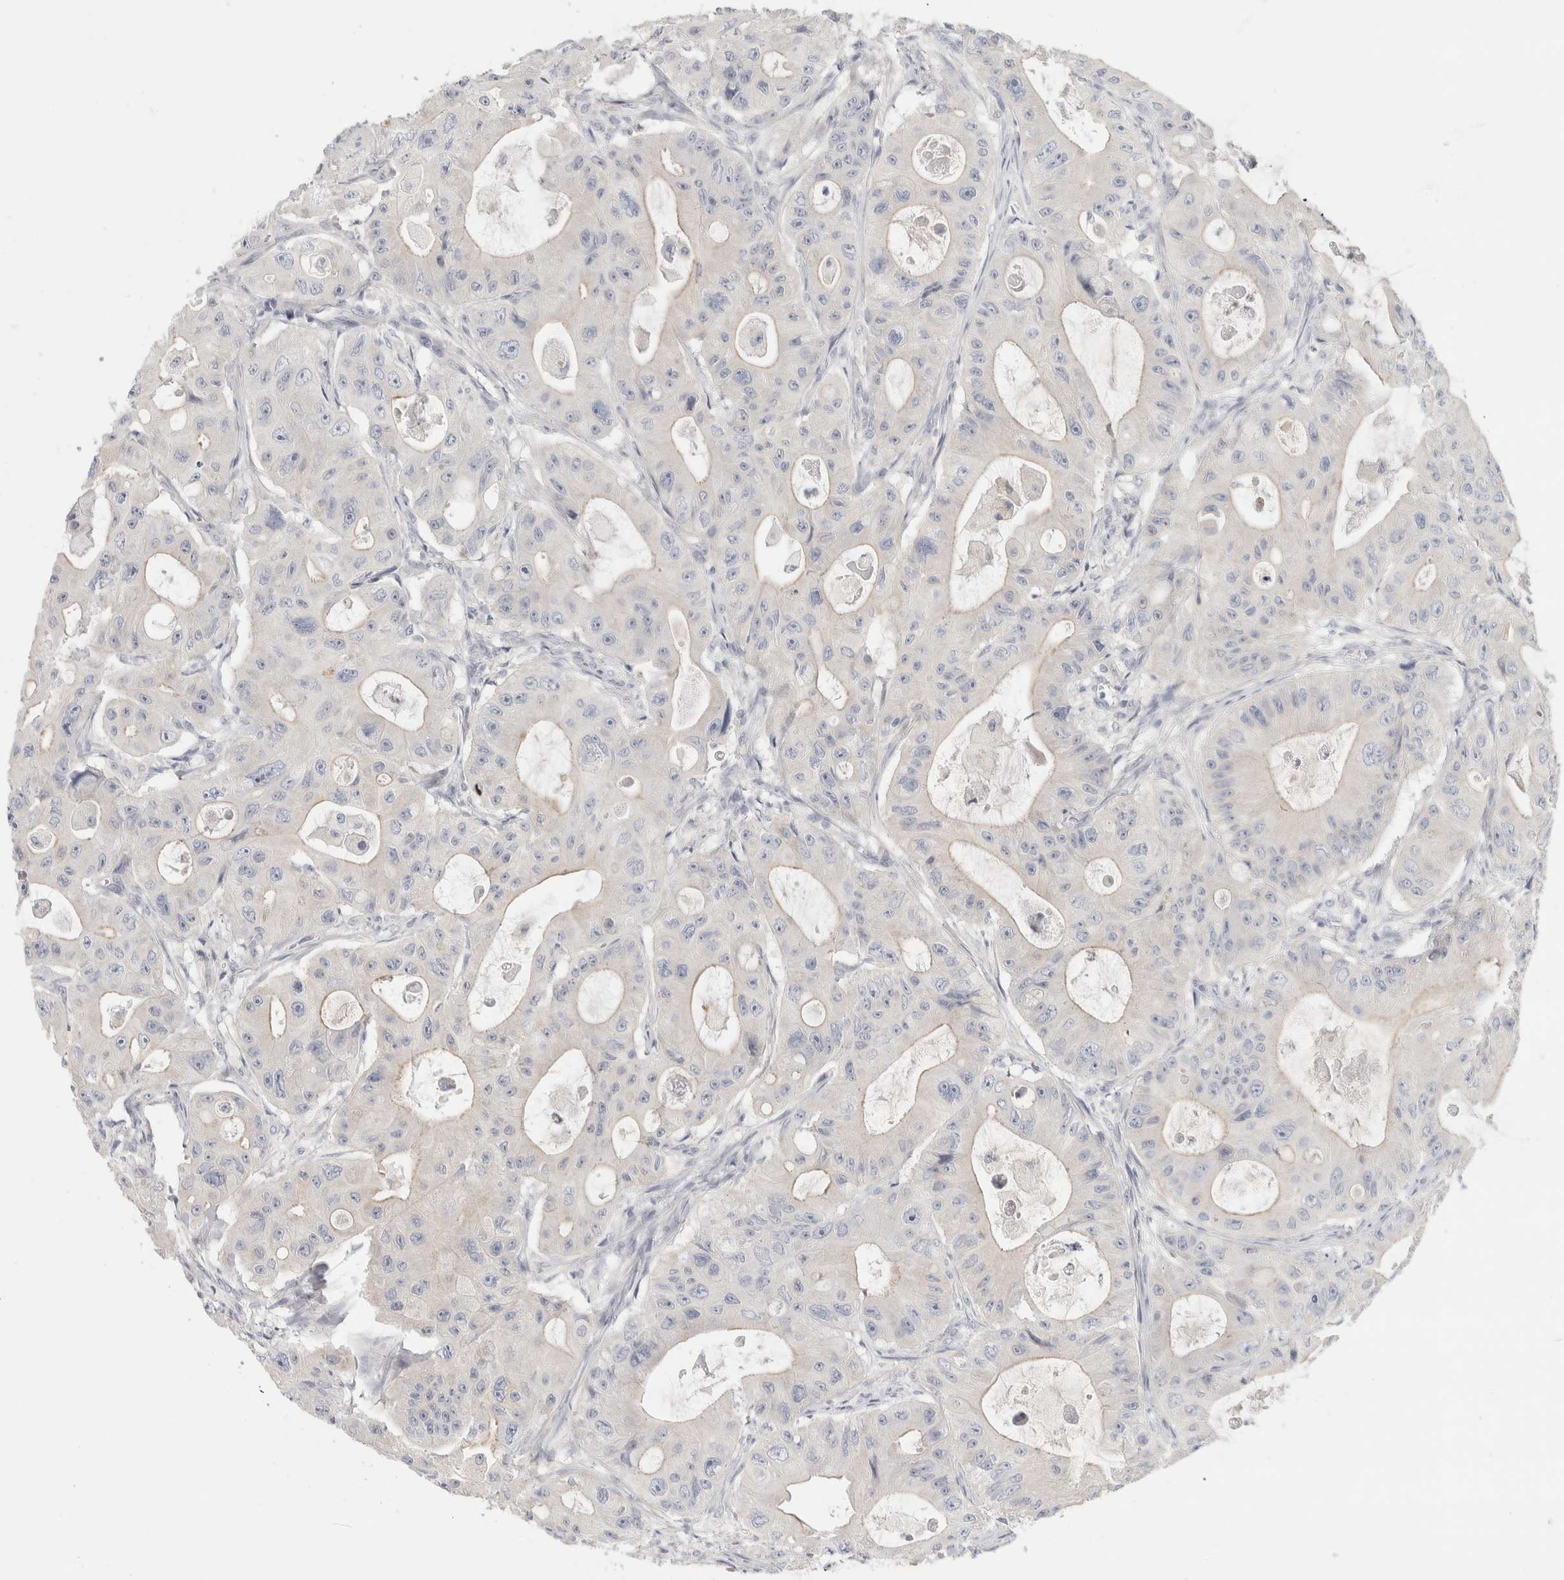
{"staining": {"intensity": "negative", "quantity": "none", "location": "none"}, "tissue": "colorectal cancer", "cell_type": "Tumor cells", "image_type": "cancer", "snomed": [{"axis": "morphology", "description": "Adenocarcinoma, NOS"}, {"axis": "topography", "description": "Colon"}], "caption": "The histopathology image reveals no significant staining in tumor cells of colorectal adenocarcinoma.", "gene": "DCXR", "patient": {"sex": "female", "age": 46}}